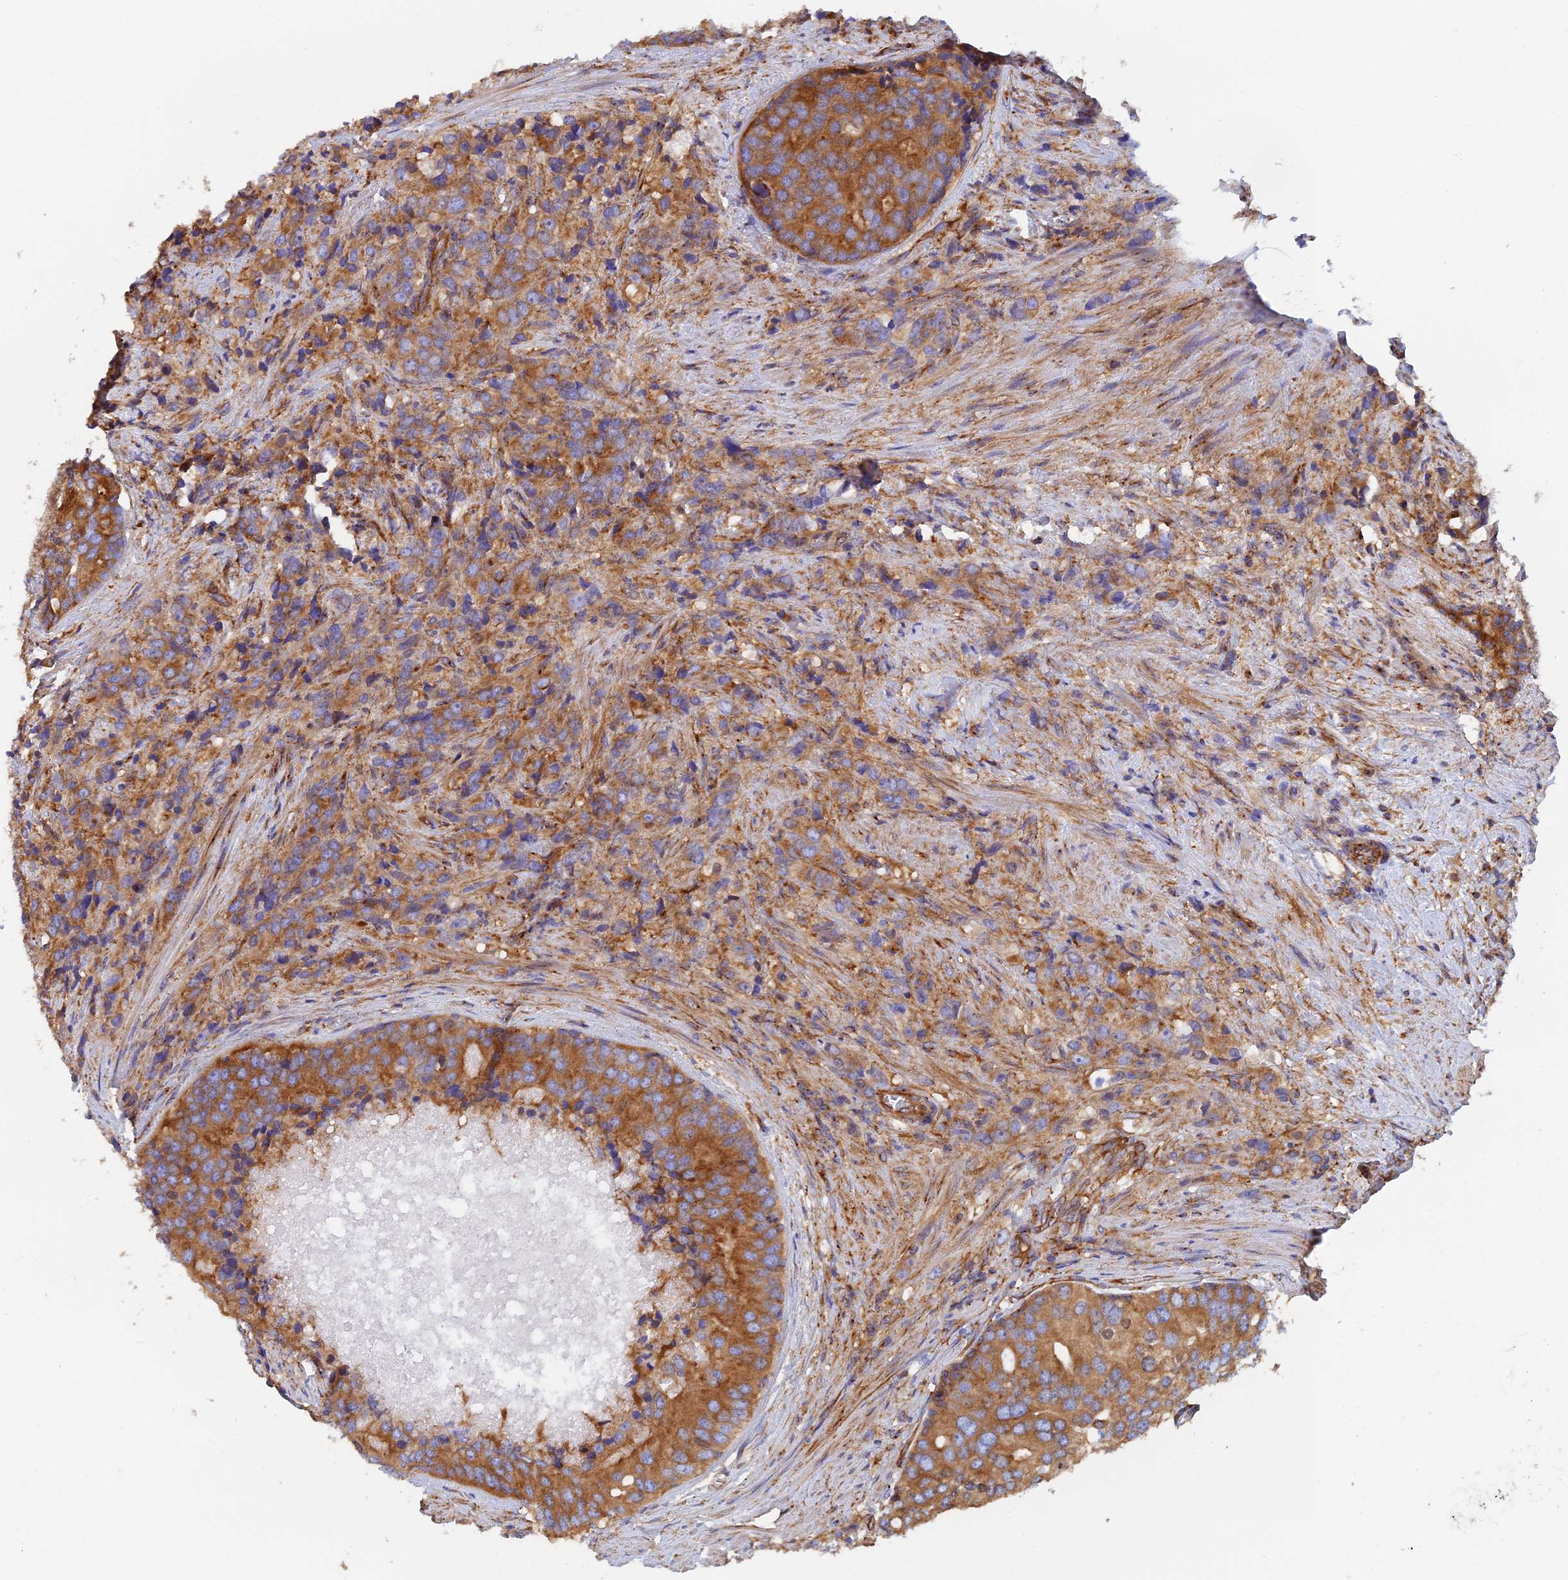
{"staining": {"intensity": "strong", "quantity": ">75%", "location": "cytoplasmic/membranous"}, "tissue": "prostate cancer", "cell_type": "Tumor cells", "image_type": "cancer", "snomed": [{"axis": "morphology", "description": "Adenocarcinoma, High grade"}, {"axis": "topography", "description": "Prostate"}], "caption": "Prostate cancer (adenocarcinoma (high-grade)) was stained to show a protein in brown. There is high levels of strong cytoplasmic/membranous expression in approximately >75% of tumor cells.", "gene": "DCTN2", "patient": {"sex": "male", "age": 62}}